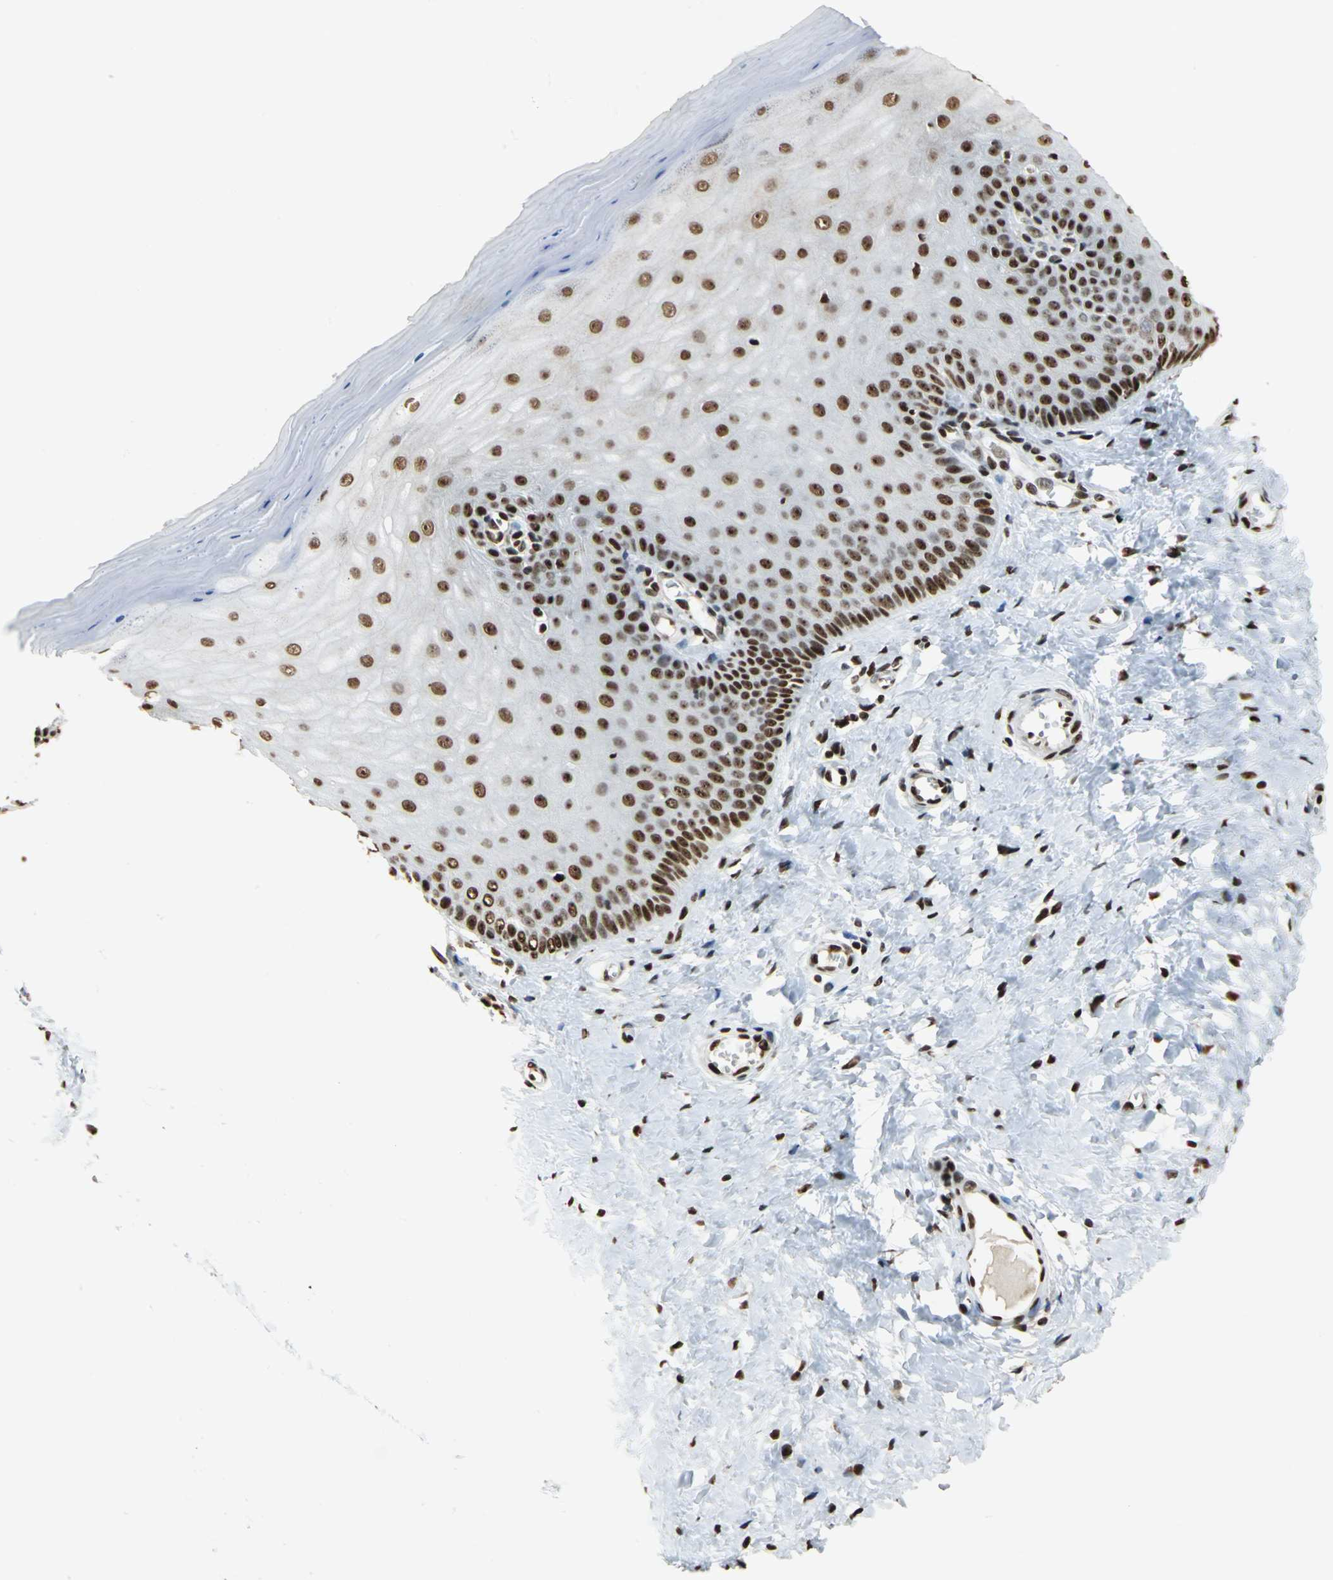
{"staining": {"intensity": "strong", "quantity": ">75%", "location": "nuclear"}, "tissue": "cervix", "cell_type": "Glandular cells", "image_type": "normal", "snomed": [{"axis": "morphology", "description": "Normal tissue, NOS"}, {"axis": "topography", "description": "Cervix"}], "caption": "Immunohistochemical staining of benign cervix displays high levels of strong nuclear positivity in approximately >75% of glandular cells.", "gene": "HMGB1", "patient": {"sex": "female", "age": 55}}